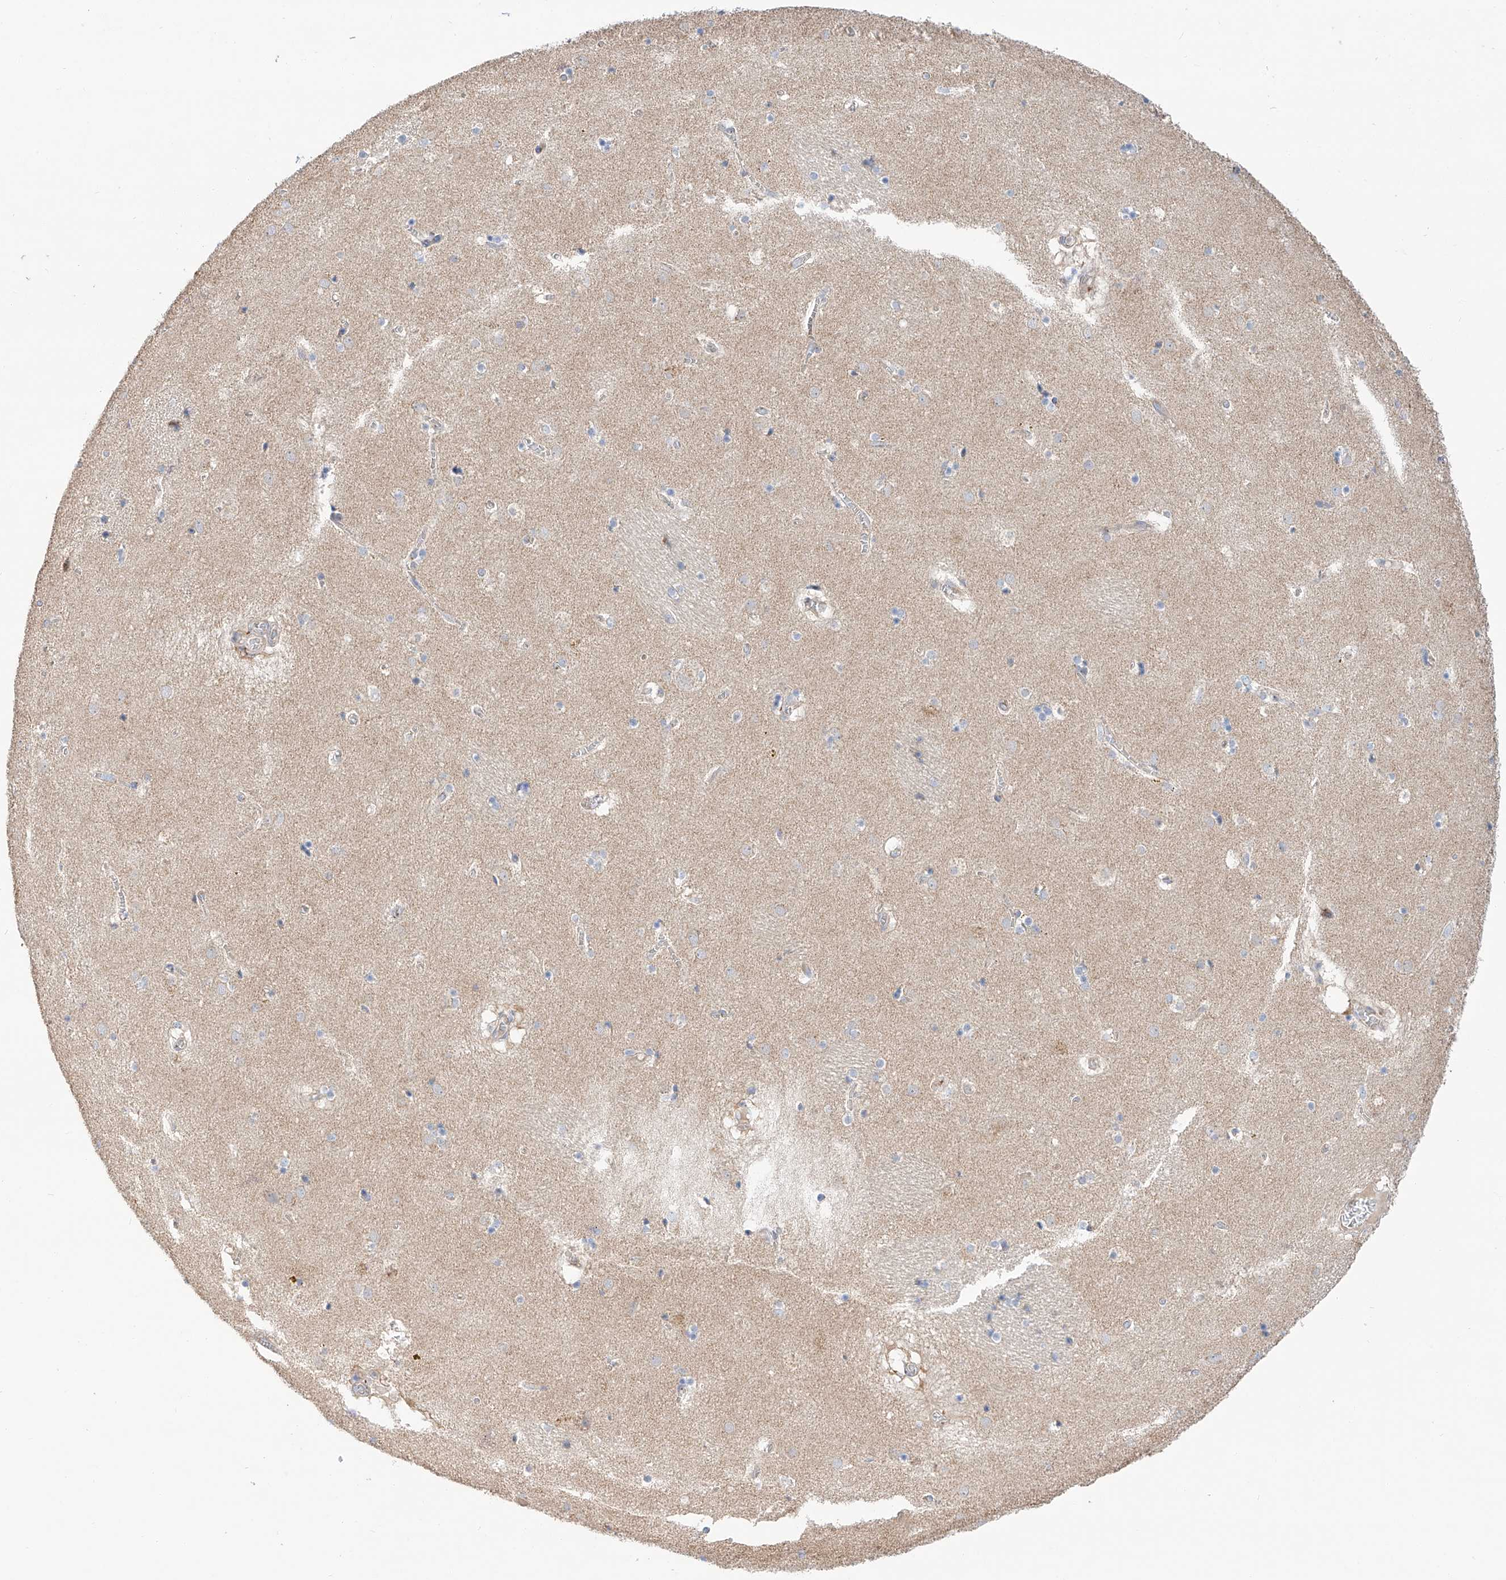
{"staining": {"intensity": "weak", "quantity": "<25%", "location": "cytoplasmic/membranous"}, "tissue": "caudate", "cell_type": "Glial cells", "image_type": "normal", "snomed": [{"axis": "morphology", "description": "Normal tissue, NOS"}, {"axis": "topography", "description": "Lateral ventricle wall"}], "caption": "A micrograph of caudate stained for a protein reveals no brown staining in glial cells. Nuclei are stained in blue.", "gene": "SLC22A7", "patient": {"sex": "male", "age": 70}}